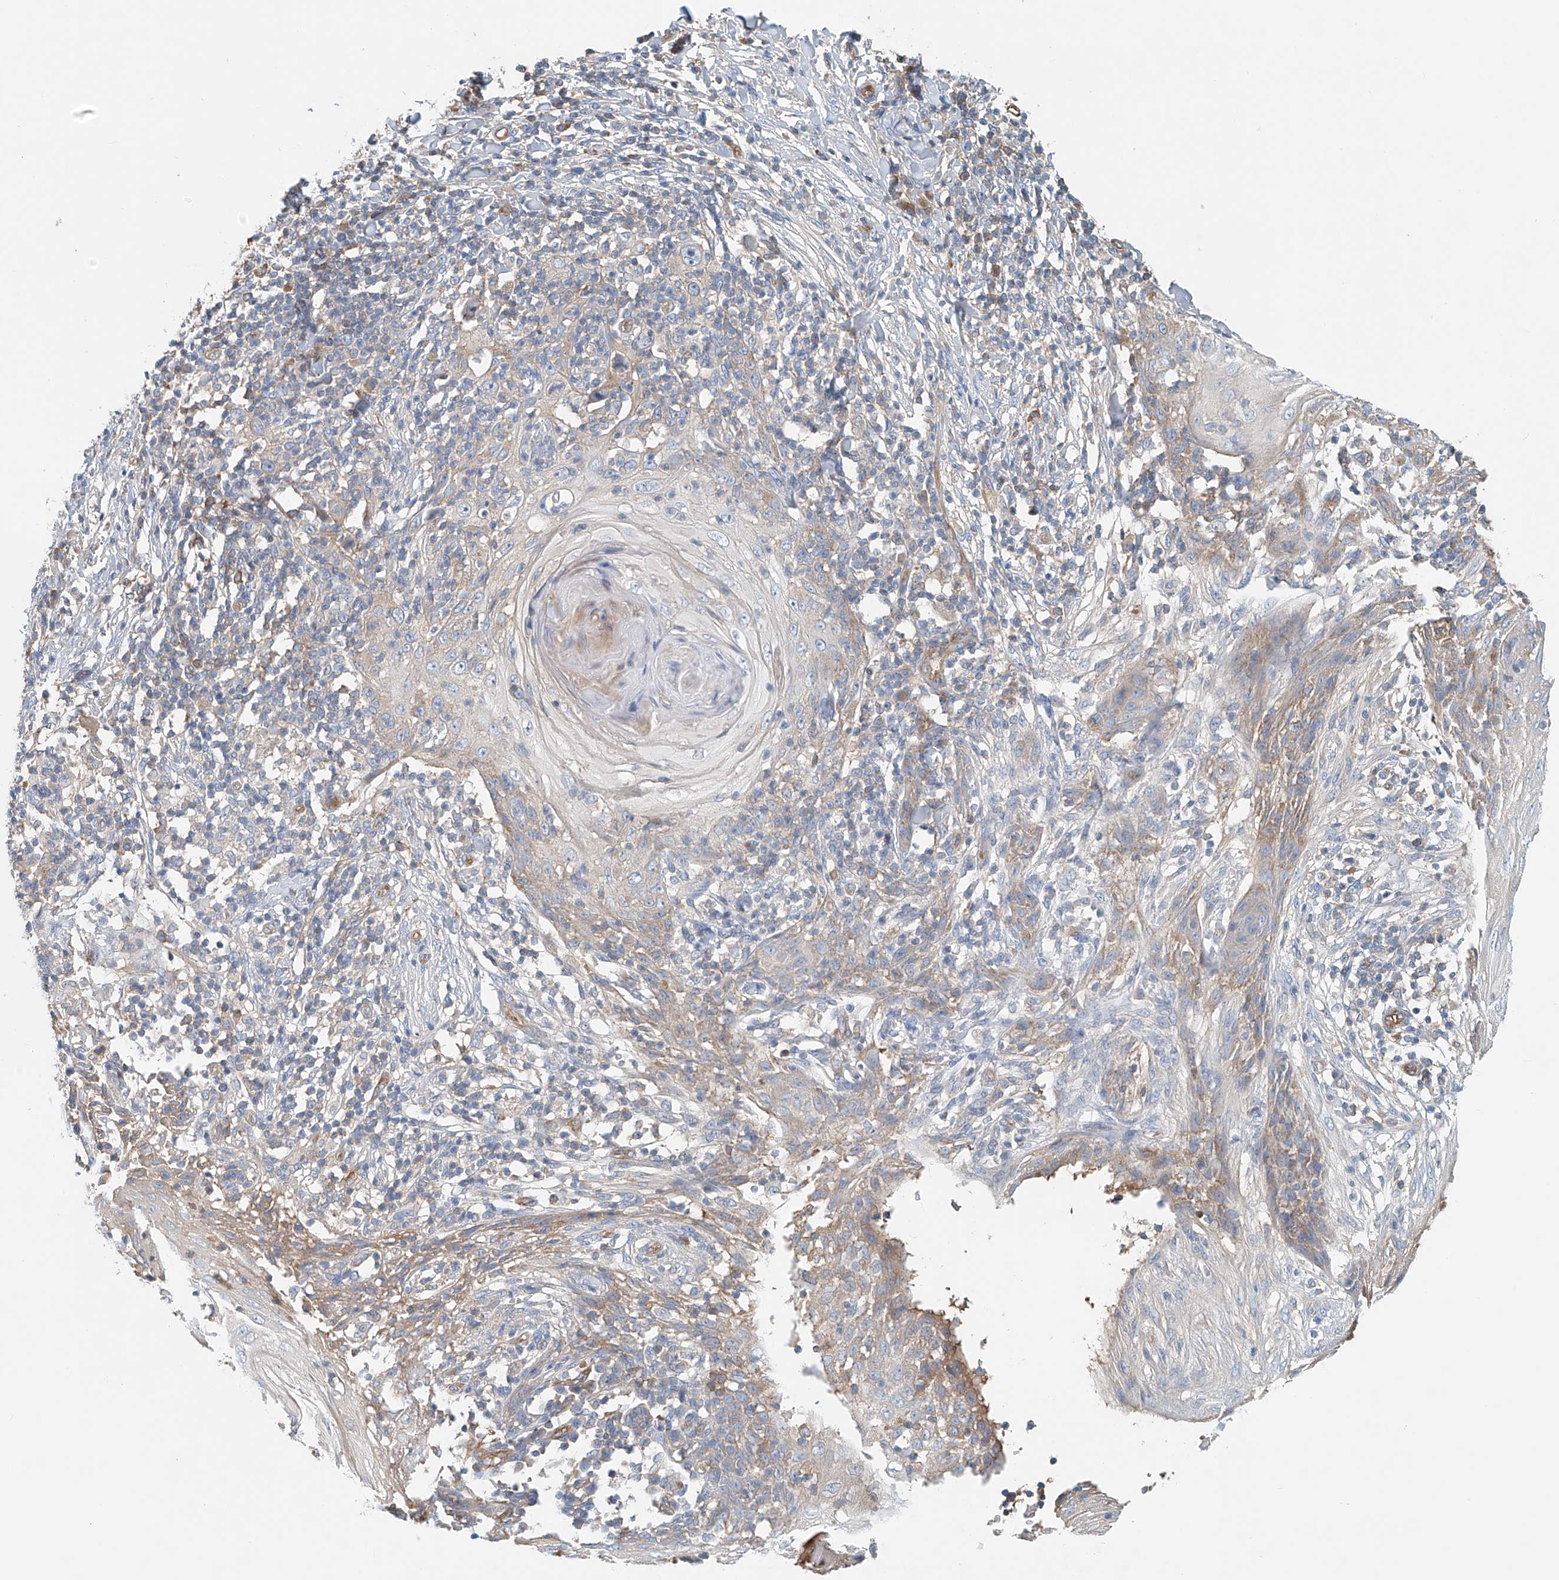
{"staining": {"intensity": "weak", "quantity": "25%-75%", "location": "cytoplasmic/membranous"}, "tissue": "skin cancer", "cell_type": "Tumor cells", "image_type": "cancer", "snomed": [{"axis": "morphology", "description": "Squamous cell carcinoma, NOS"}, {"axis": "topography", "description": "Skin"}], "caption": "Squamous cell carcinoma (skin) tissue exhibits weak cytoplasmic/membranous staining in approximately 25%-75% of tumor cells, visualized by immunohistochemistry.", "gene": "FRYL", "patient": {"sex": "female", "age": 88}}